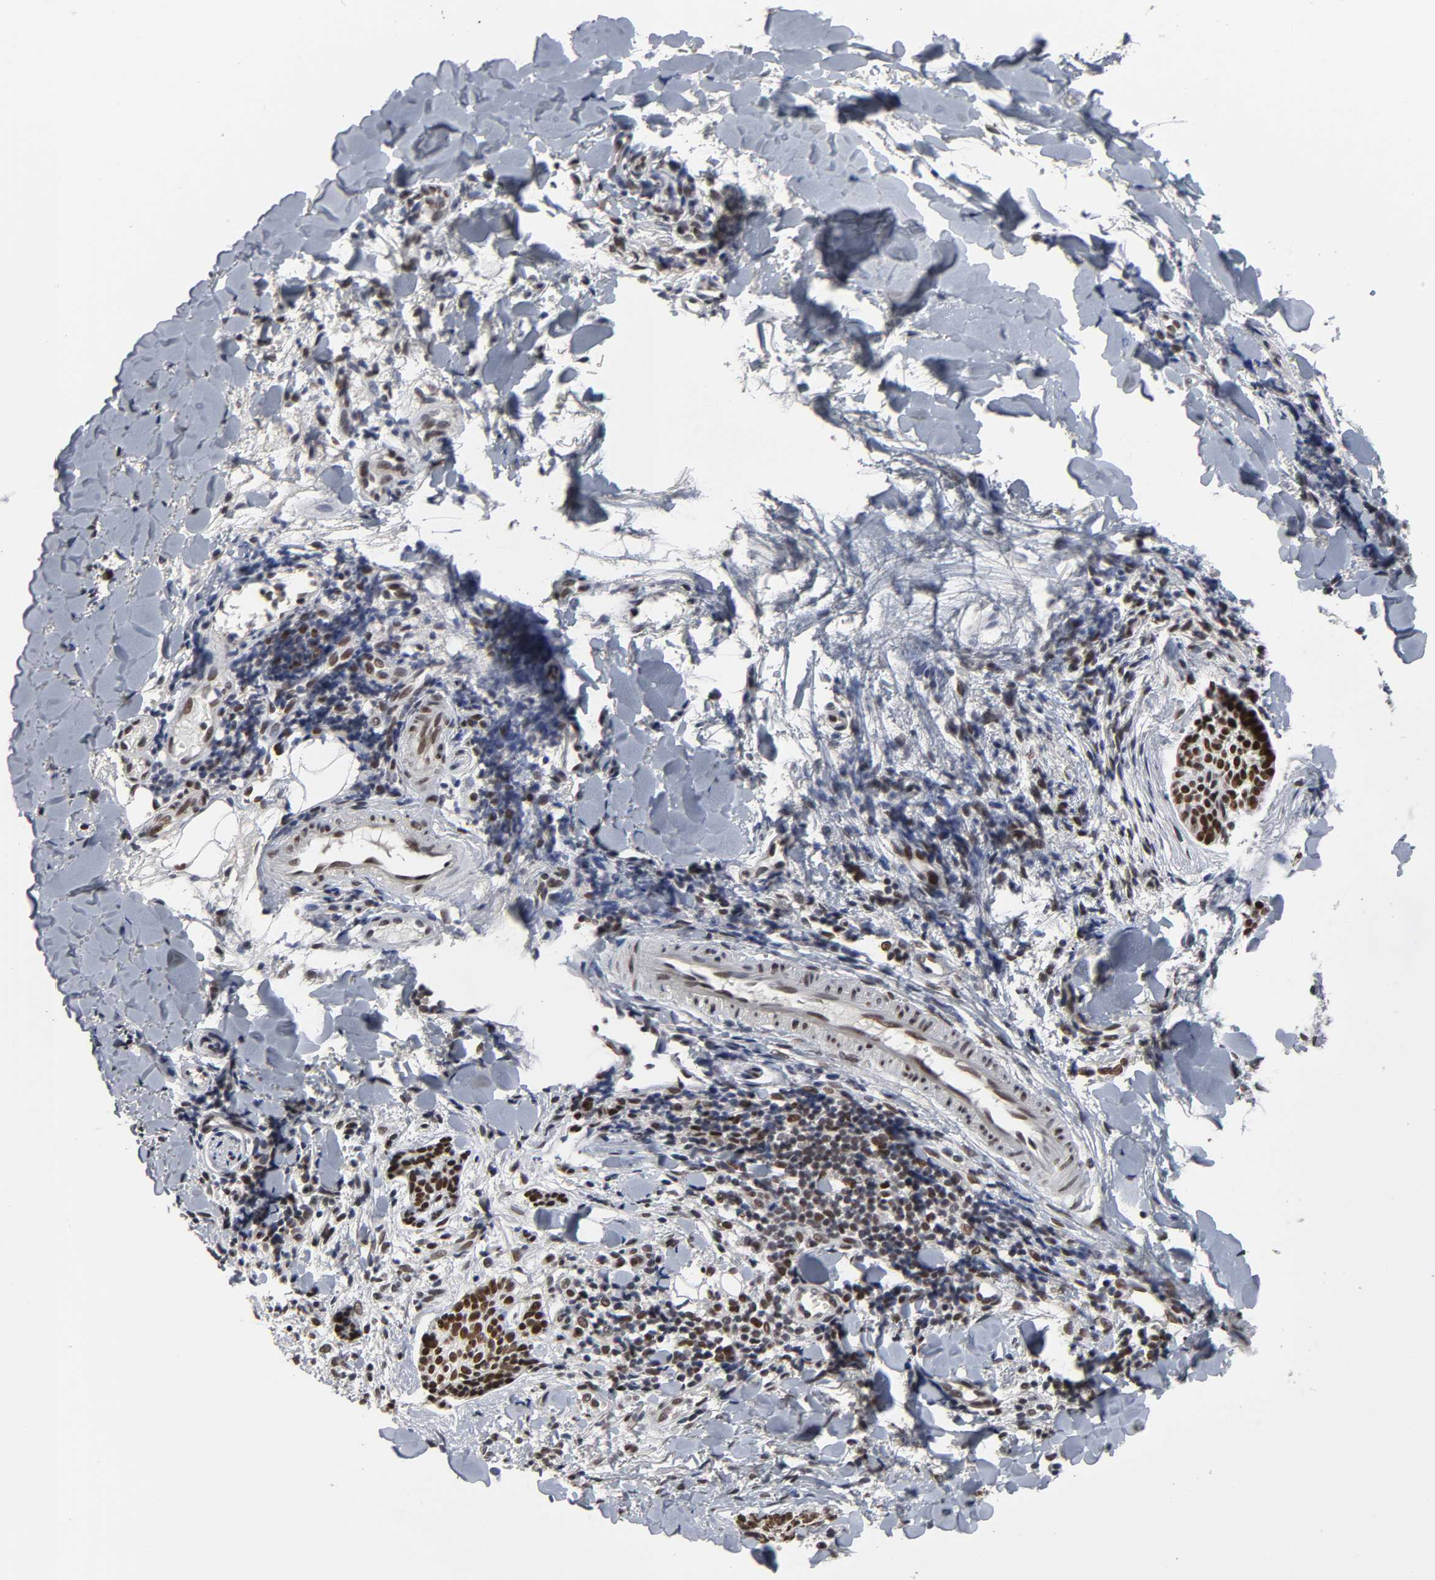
{"staining": {"intensity": "strong", "quantity": ">75%", "location": "nuclear"}, "tissue": "skin cancer", "cell_type": "Tumor cells", "image_type": "cancer", "snomed": [{"axis": "morphology", "description": "Normal tissue, NOS"}, {"axis": "morphology", "description": "Basal cell carcinoma"}, {"axis": "topography", "description": "Skin"}], "caption": "Protein staining of skin cancer (basal cell carcinoma) tissue displays strong nuclear staining in about >75% of tumor cells.", "gene": "TRIM33", "patient": {"sex": "female", "age": 57}}